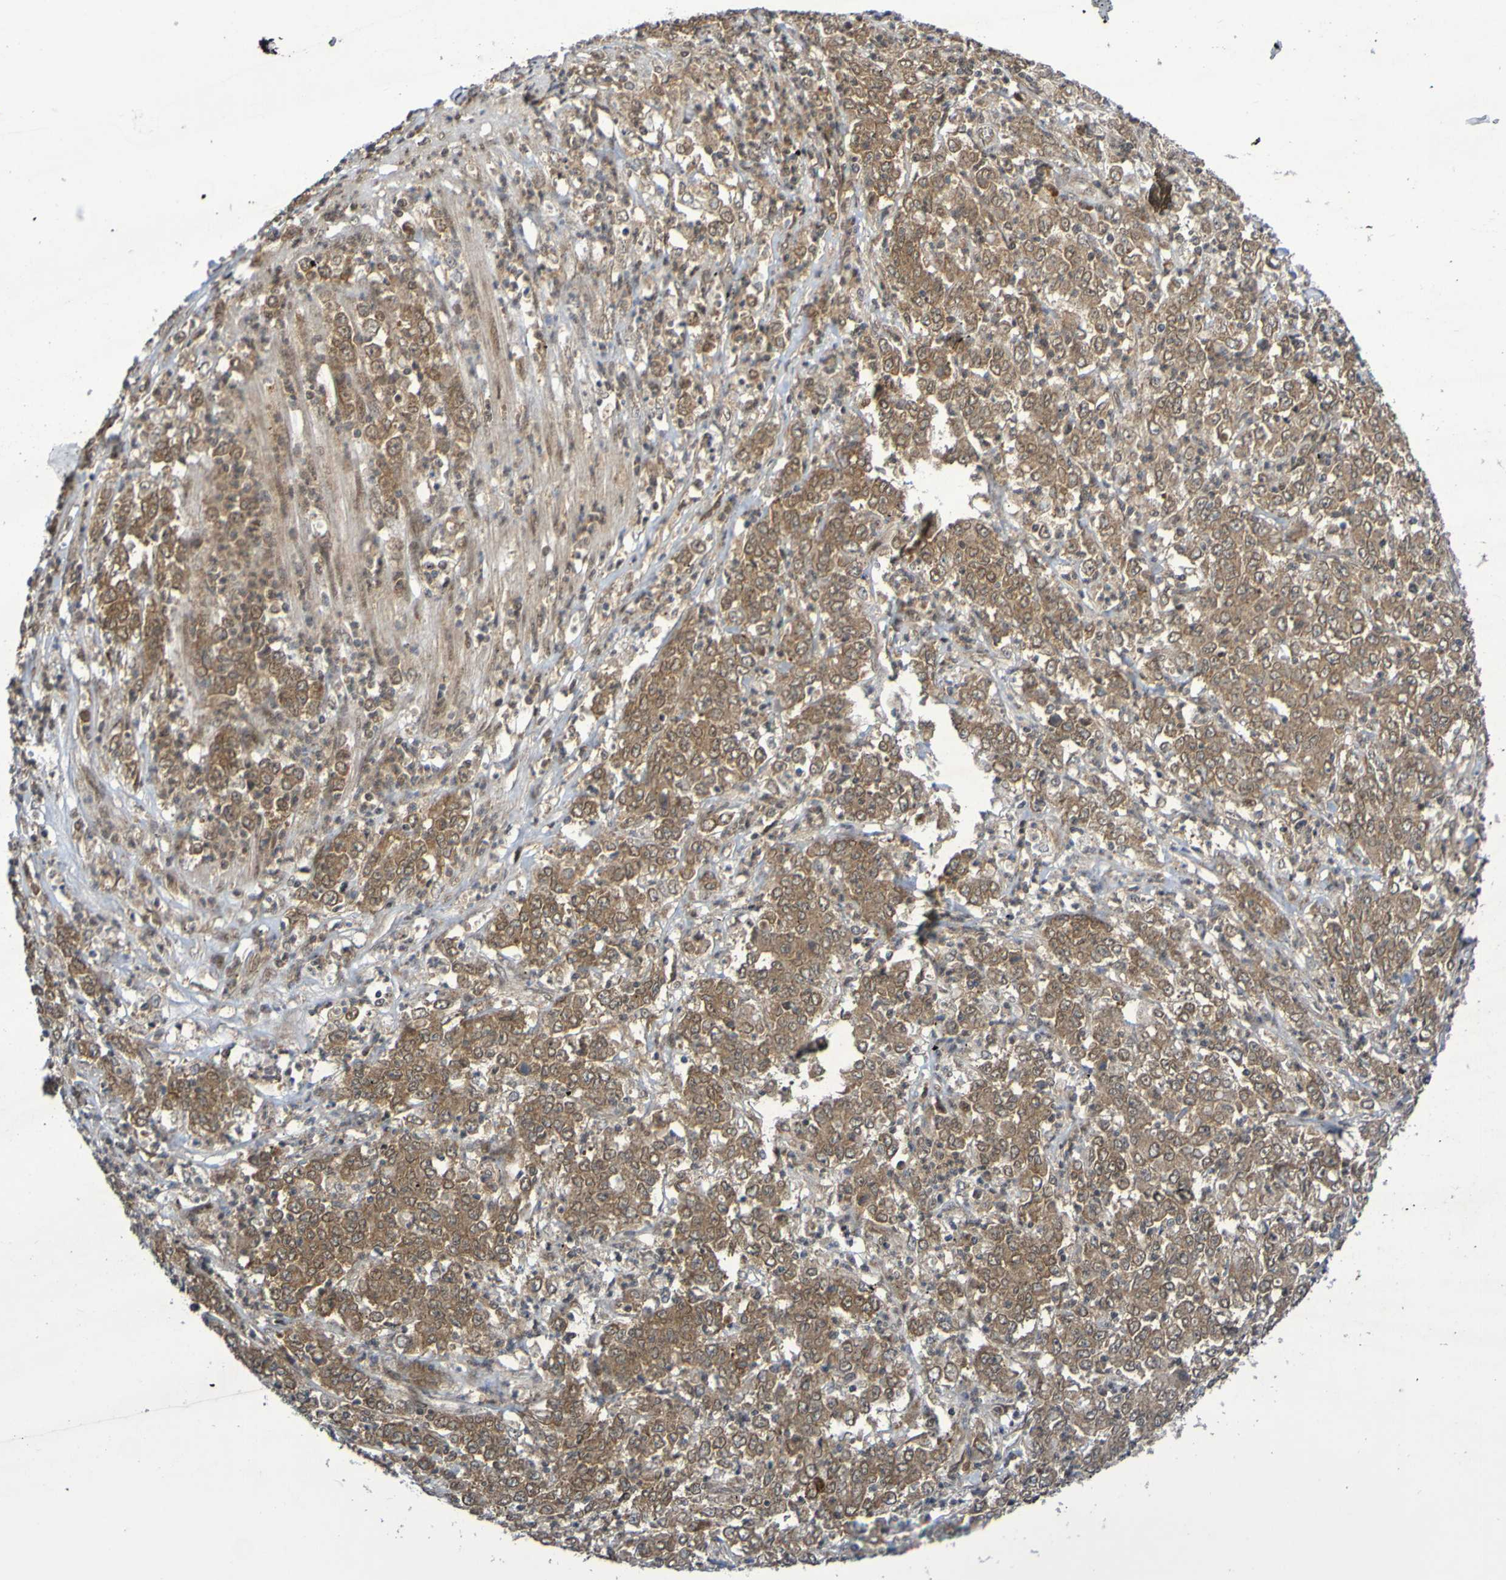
{"staining": {"intensity": "moderate", "quantity": ">75%", "location": "cytoplasmic/membranous,nuclear"}, "tissue": "stomach cancer", "cell_type": "Tumor cells", "image_type": "cancer", "snomed": [{"axis": "morphology", "description": "Adenocarcinoma, NOS"}, {"axis": "topography", "description": "Stomach, lower"}], "caption": "Immunohistochemical staining of human stomach adenocarcinoma displays moderate cytoplasmic/membranous and nuclear protein staining in approximately >75% of tumor cells. (brown staining indicates protein expression, while blue staining denotes nuclei).", "gene": "ITLN1", "patient": {"sex": "female", "age": 71}}